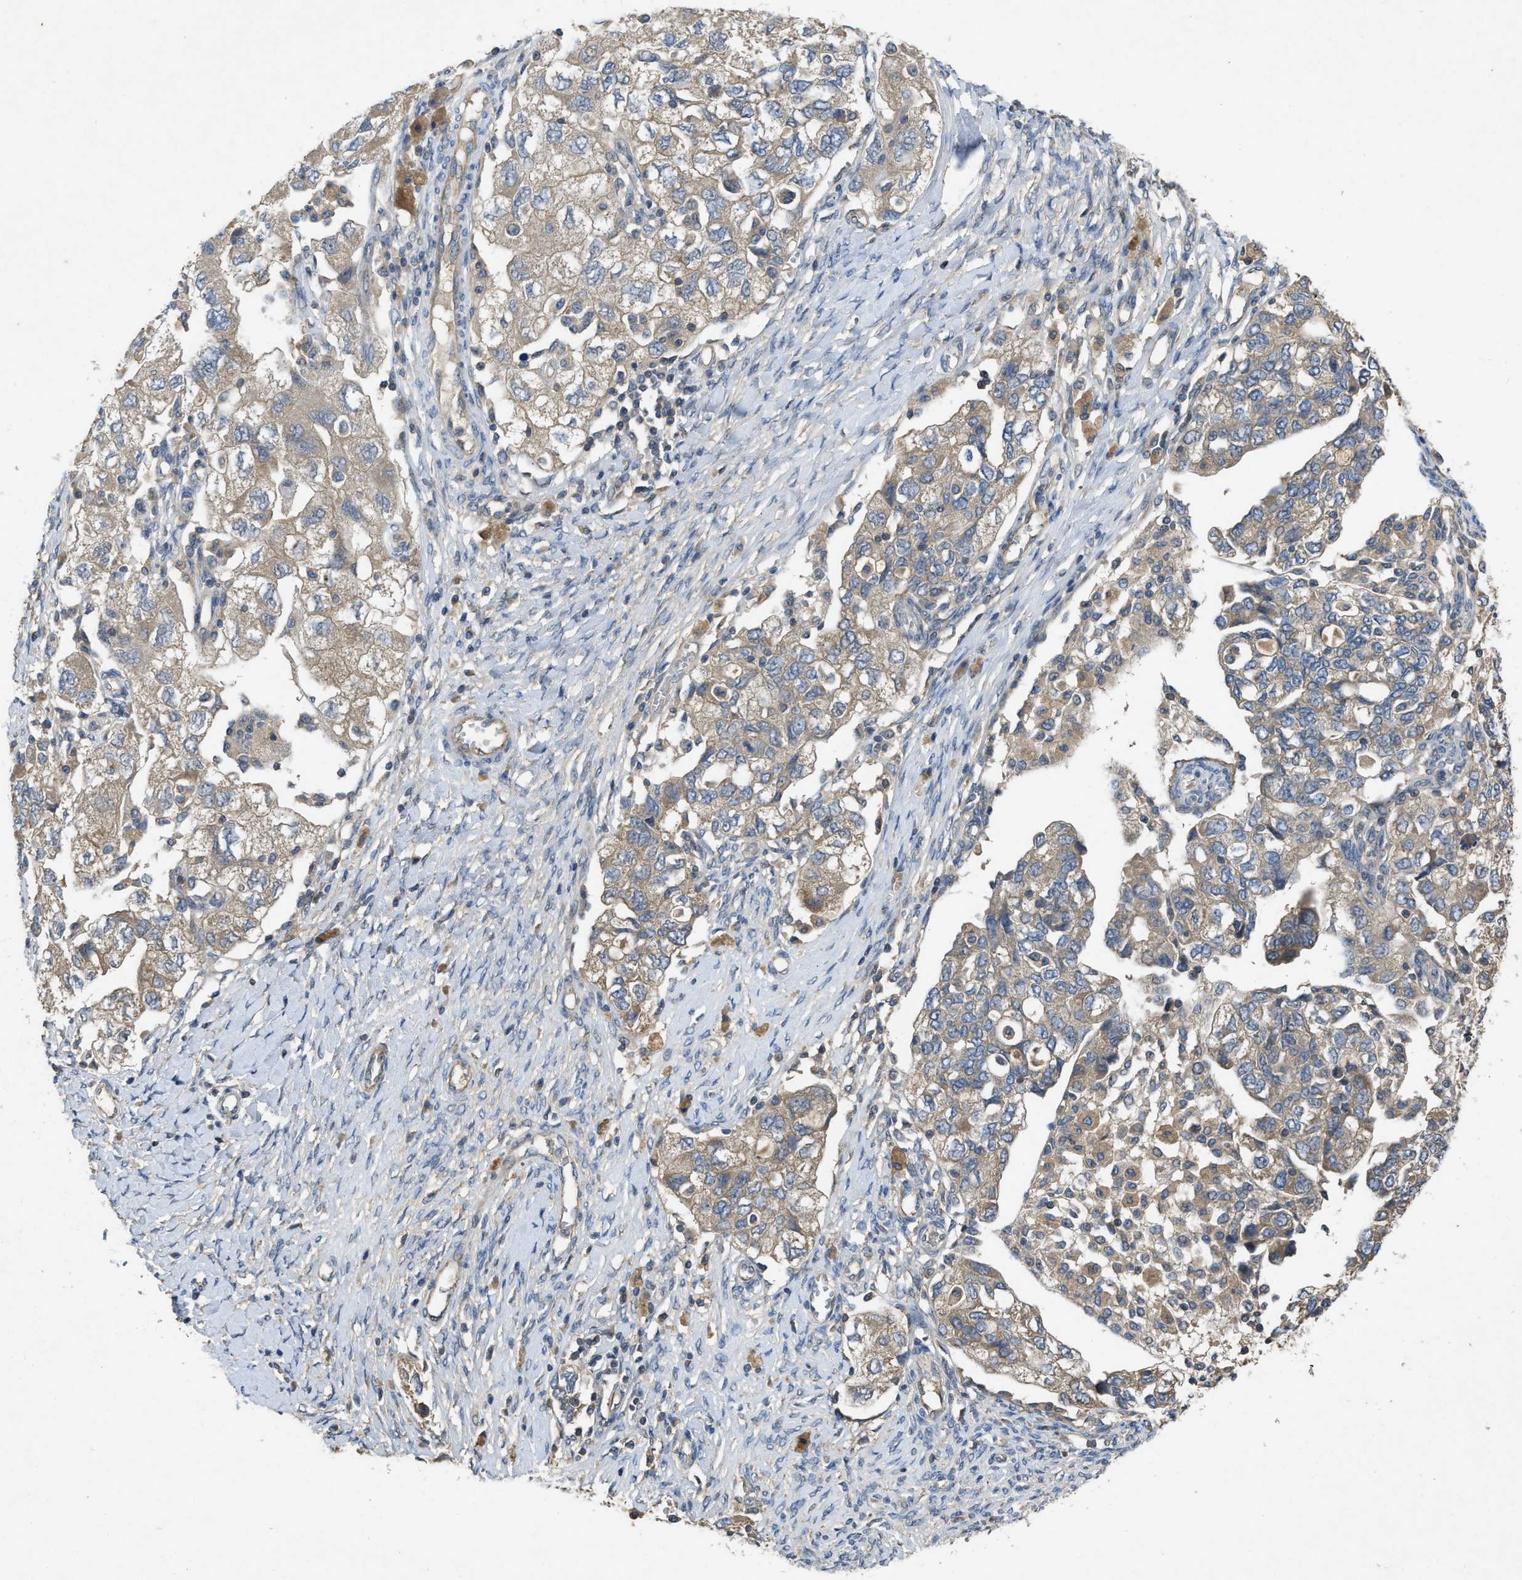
{"staining": {"intensity": "moderate", "quantity": ">75%", "location": "cytoplasmic/membranous"}, "tissue": "ovarian cancer", "cell_type": "Tumor cells", "image_type": "cancer", "snomed": [{"axis": "morphology", "description": "Carcinoma, NOS"}, {"axis": "morphology", "description": "Cystadenocarcinoma, serous, NOS"}, {"axis": "topography", "description": "Ovary"}], "caption": "Tumor cells reveal moderate cytoplasmic/membranous staining in about >75% of cells in ovarian cancer.", "gene": "PPP3CA", "patient": {"sex": "female", "age": 69}}